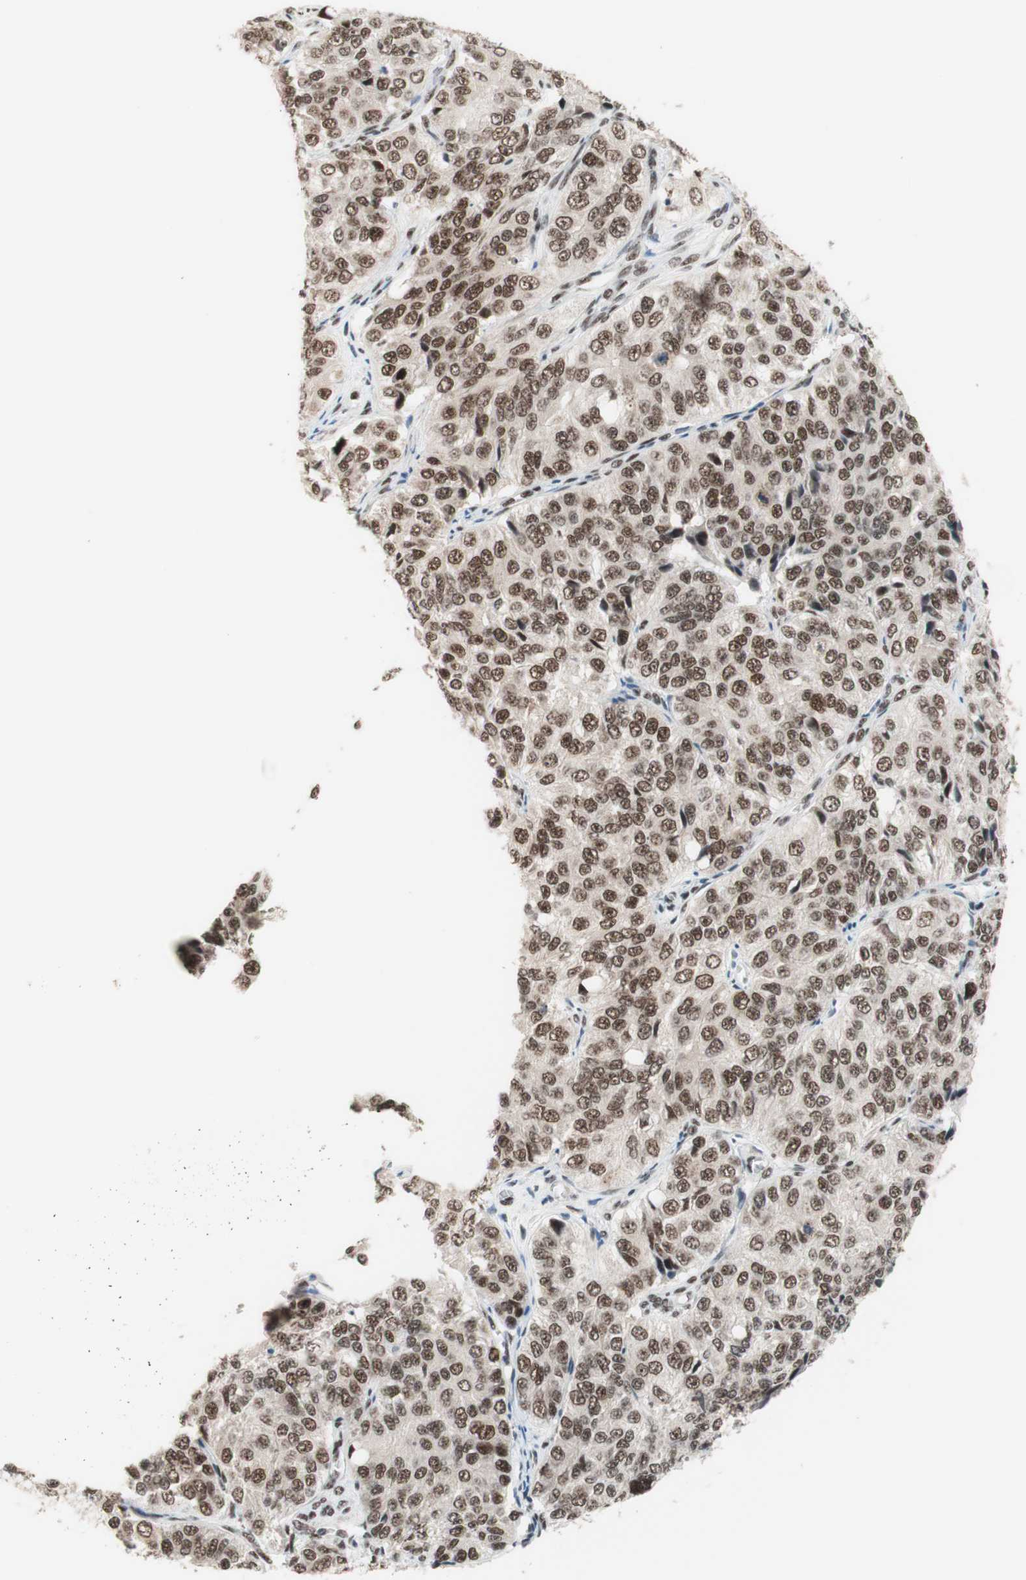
{"staining": {"intensity": "moderate", "quantity": ">75%", "location": "nuclear"}, "tissue": "ovarian cancer", "cell_type": "Tumor cells", "image_type": "cancer", "snomed": [{"axis": "morphology", "description": "Carcinoma, endometroid"}, {"axis": "topography", "description": "Ovary"}], "caption": "Approximately >75% of tumor cells in endometroid carcinoma (ovarian) exhibit moderate nuclear protein positivity as visualized by brown immunohistochemical staining.", "gene": "PRPF19", "patient": {"sex": "female", "age": 51}}